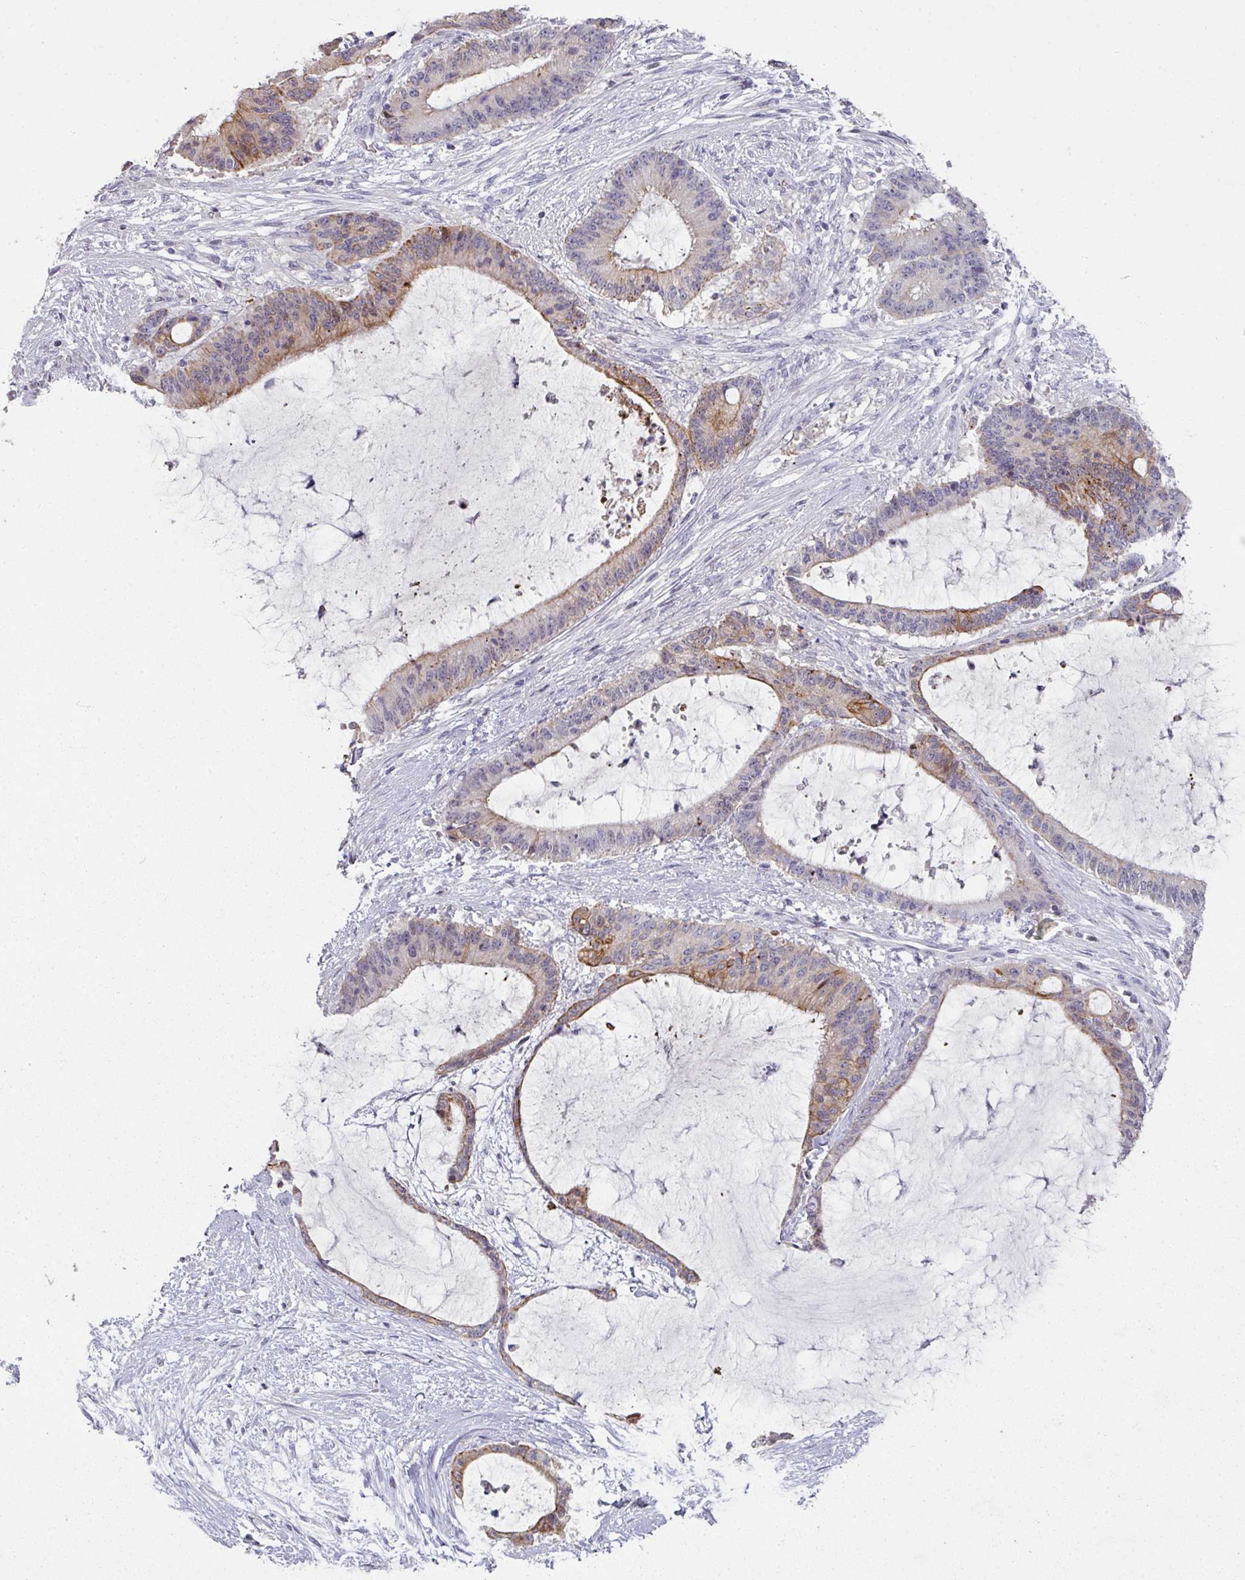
{"staining": {"intensity": "moderate", "quantity": "<25%", "location": "cytoplasmic/membranous"}, "tissue": "liver cancer", "cell_type": "Tumor cells", "image_type": "cancer", "snomed": [{"axis": "morphology", "description": "Normal tissue, NOS"}, {"axis": "morphology", "description": "Cholangiocarcinoma"}, {"axis": "topography", "description": "Liver"}, {"axis": "topography", "description": "Peripheral nerve tissue"}], "caption": "Human liver cholangiocarcinoma stained with a protein marker shows moderate staining in tumor cells.", "gene": "GTF2H3", "patient": {"sex": "female", "age": 73}}